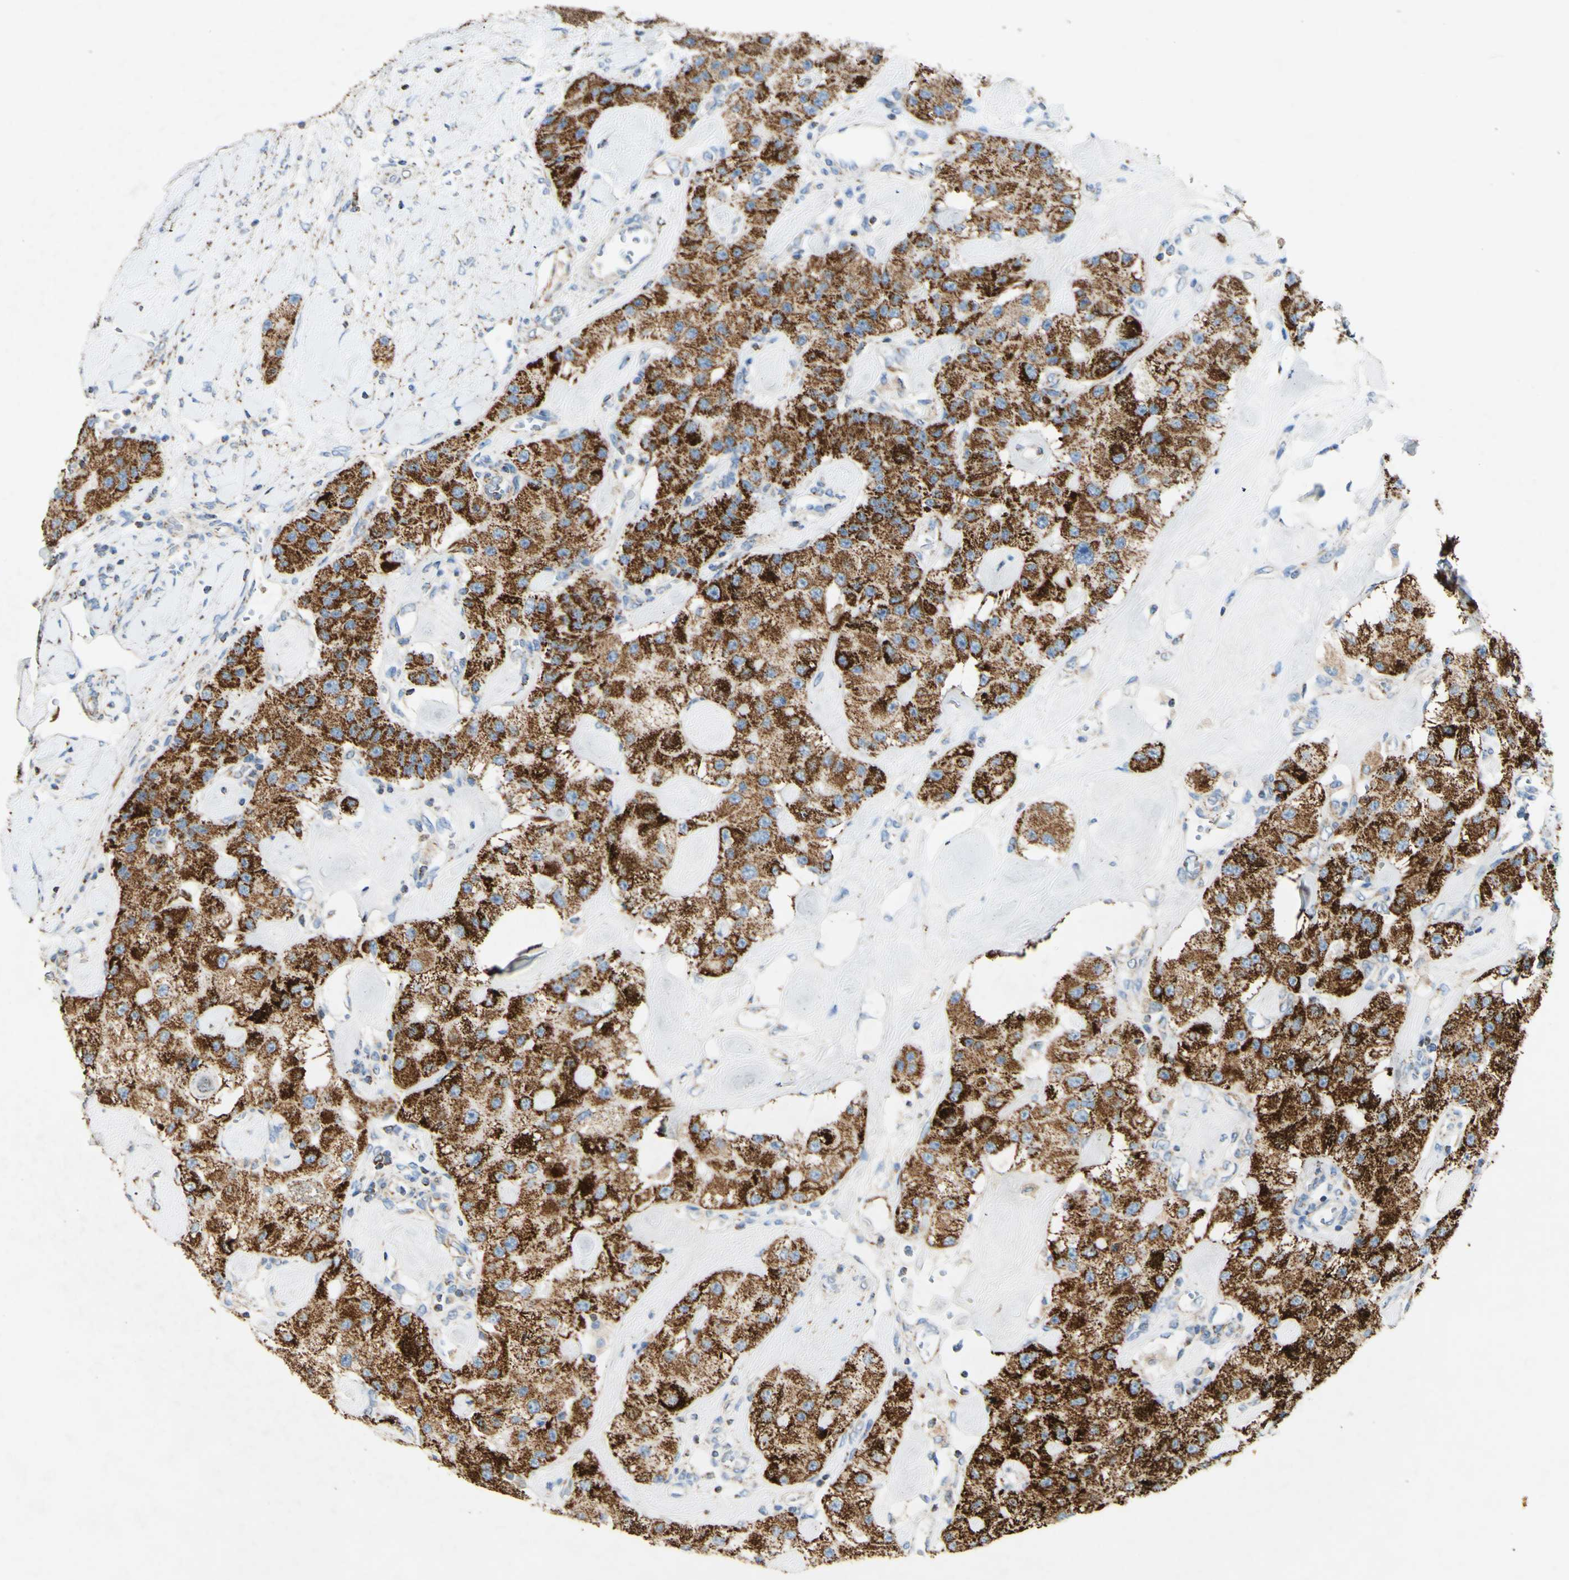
{"staining": {"intensity": "strong", "quantity": ">75%", "location": "cytoplasmic/membranous"}, "tissue": "carcinoid", "cell_type": "Tumor cells", "image_type": "cancer", "snomed": [{"axis": "morphology", "description": "Carcinoid, malignant, NOS"}, {"axis": "topography", "description": "Pancreas"}], "caption": "Human carcinoid stained for a protein (brown) displays strong cytoplasmic/membranous positive expression in approximately >75% of tumor cells.", "gene": "OXCT1", "patient": {"sex": "male", "age": 41}}